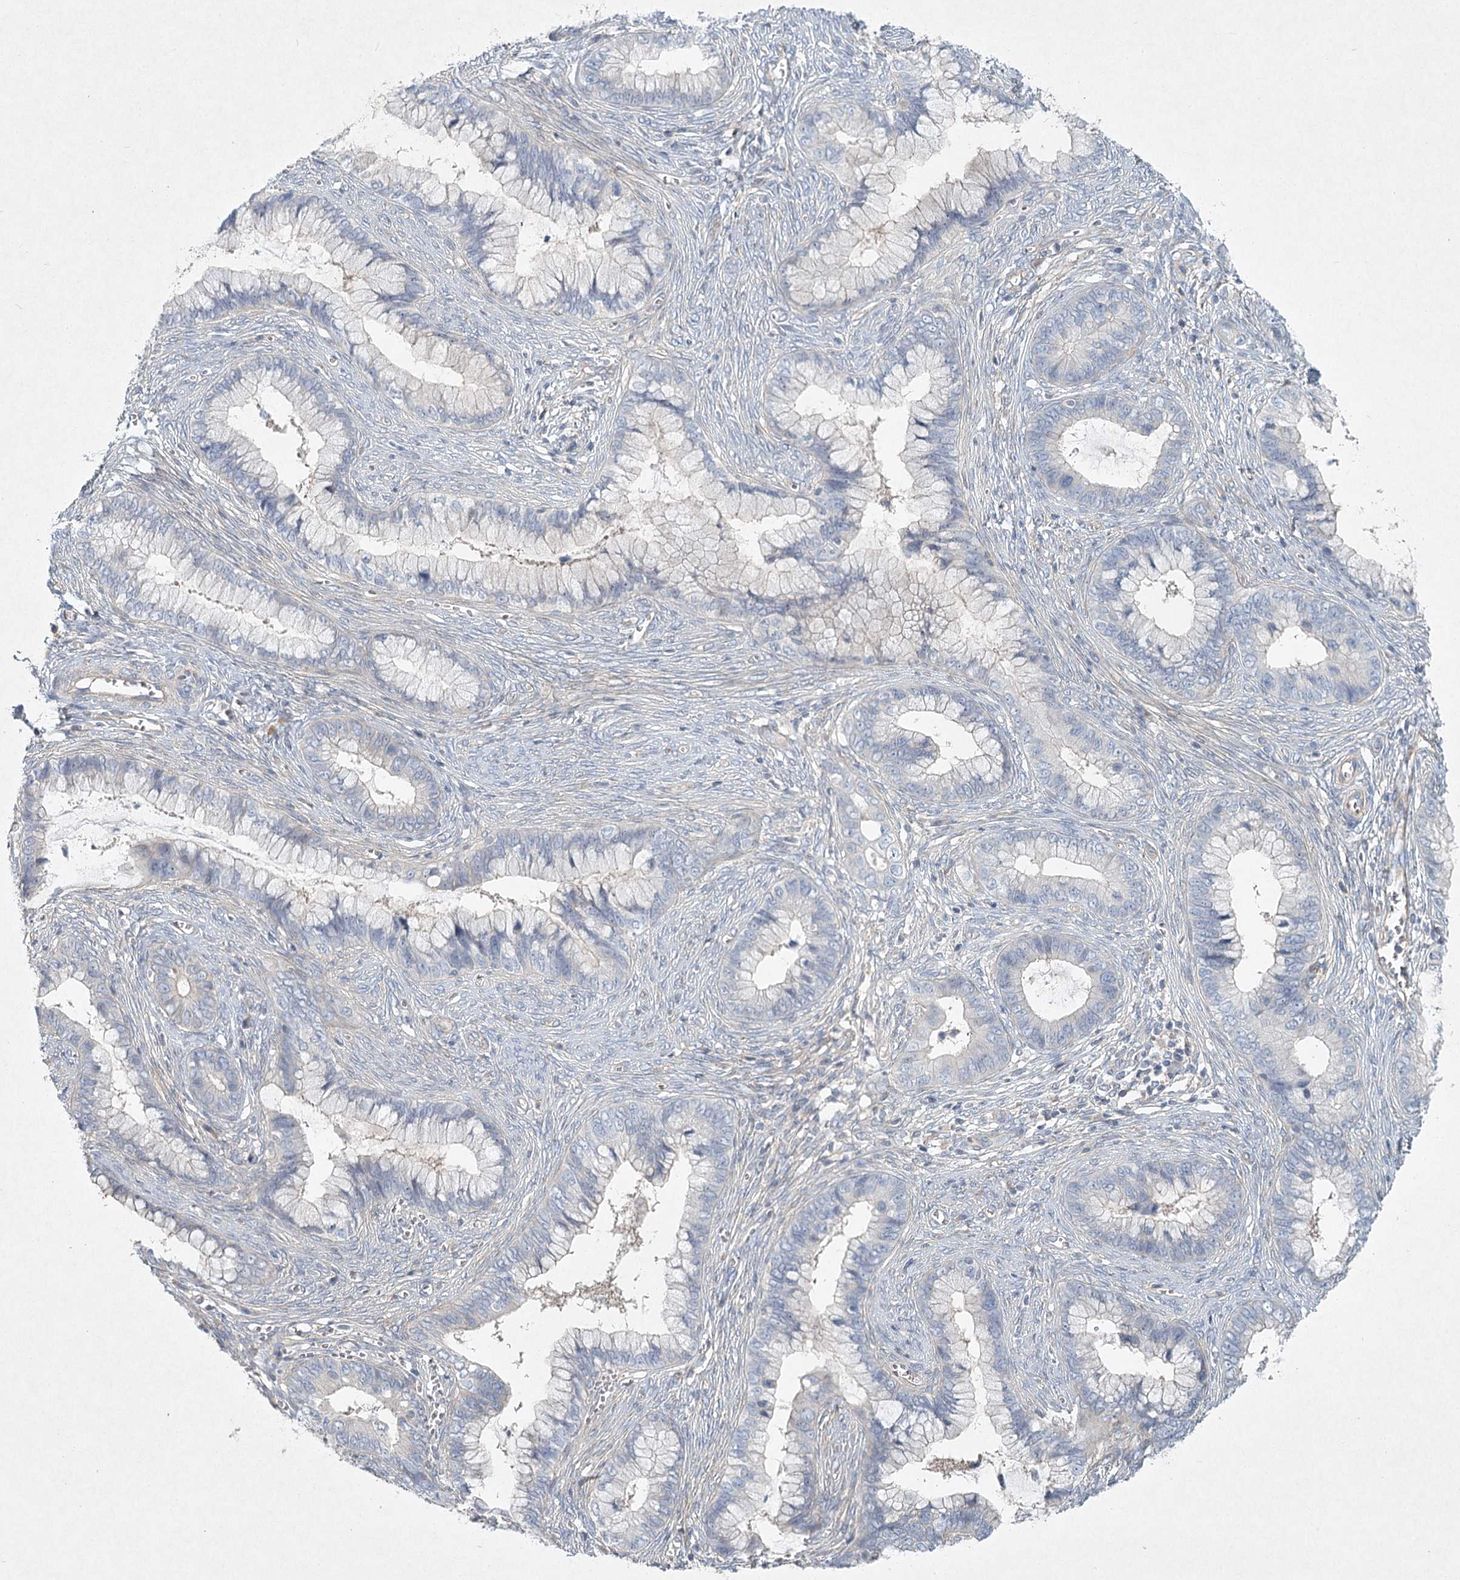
{"staining": {"intensity": "negative", "quantity": "none", "location": "none"}, "tissue": "cervical cancer", "cell_type": "Tumor cells", "image_type": "cancer", "snomed": [{"axis": "morphology", "description": "Adenocarcinoma, NOS"}, {"axis": "topography", "description": "Cervix"}], "caption": "This is an IHC histopathology image of human adenocarcinoma (cervical). There is no staining in tumor cells.", "gene": "DNMBP", "patient": {"sex": "female", "age": 44}}